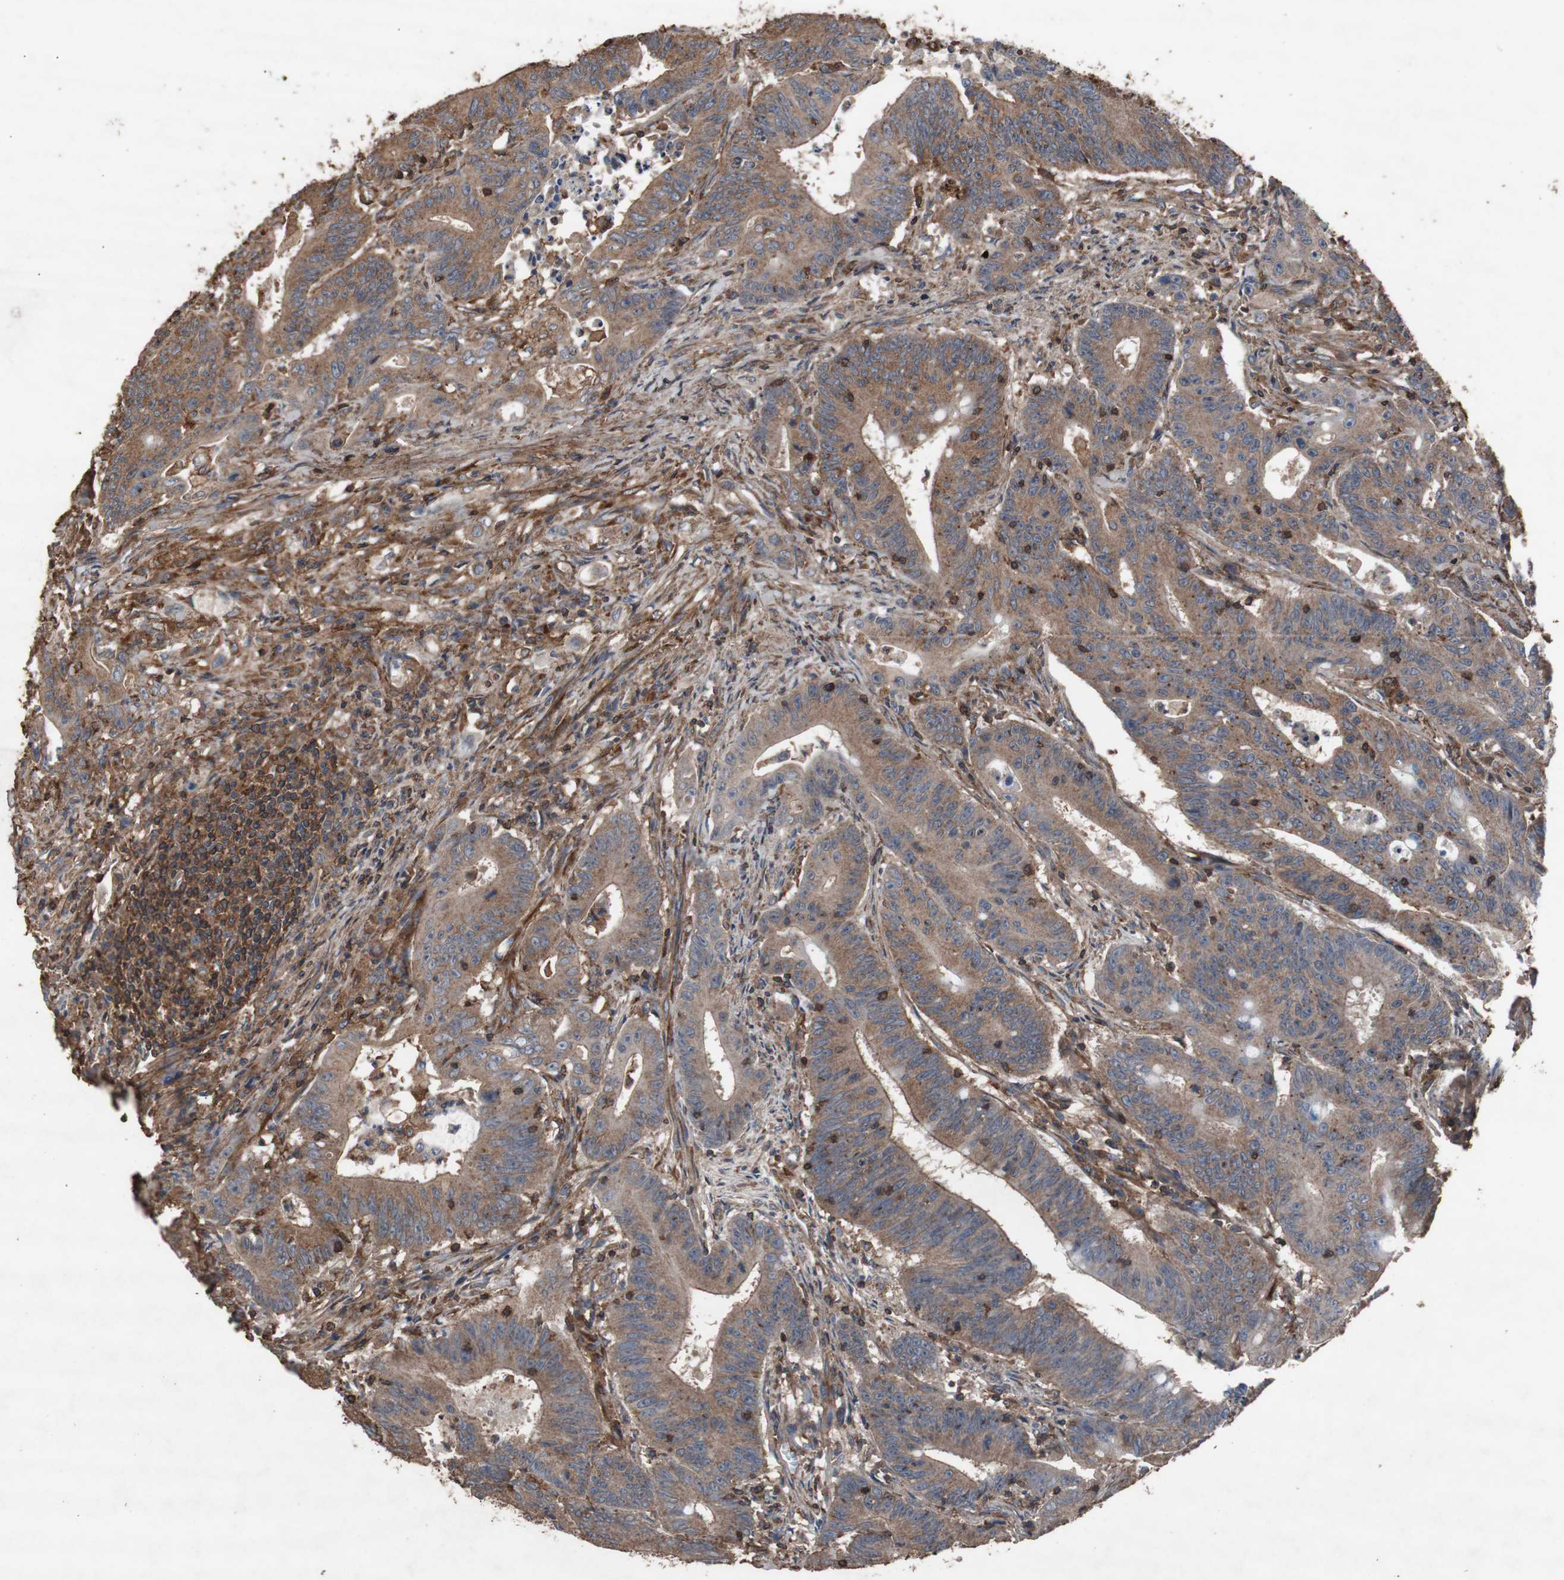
{"staining": {"intensity": "moderate", "quantity": ">75%", "location": "cytoplasmic/membranous"}, "tissue": "colorectal cancer", "cell_type": "Tumor cells", "image_type": "cancer", "snomed": [{"axis": "morphology", "description": "Adenocarcinoma, NOS"}, {"axis": "topography", "description": "Colon"}], "caption": "Adenocarcinoma (colorectal) tissue shows moderate cytoplasmic/membranous staining in approximately >75% of tumor cells, visualized by immunohistochemistry.", "gene": "COL6A2", "patient": {"sex": "male", "age": 45}}